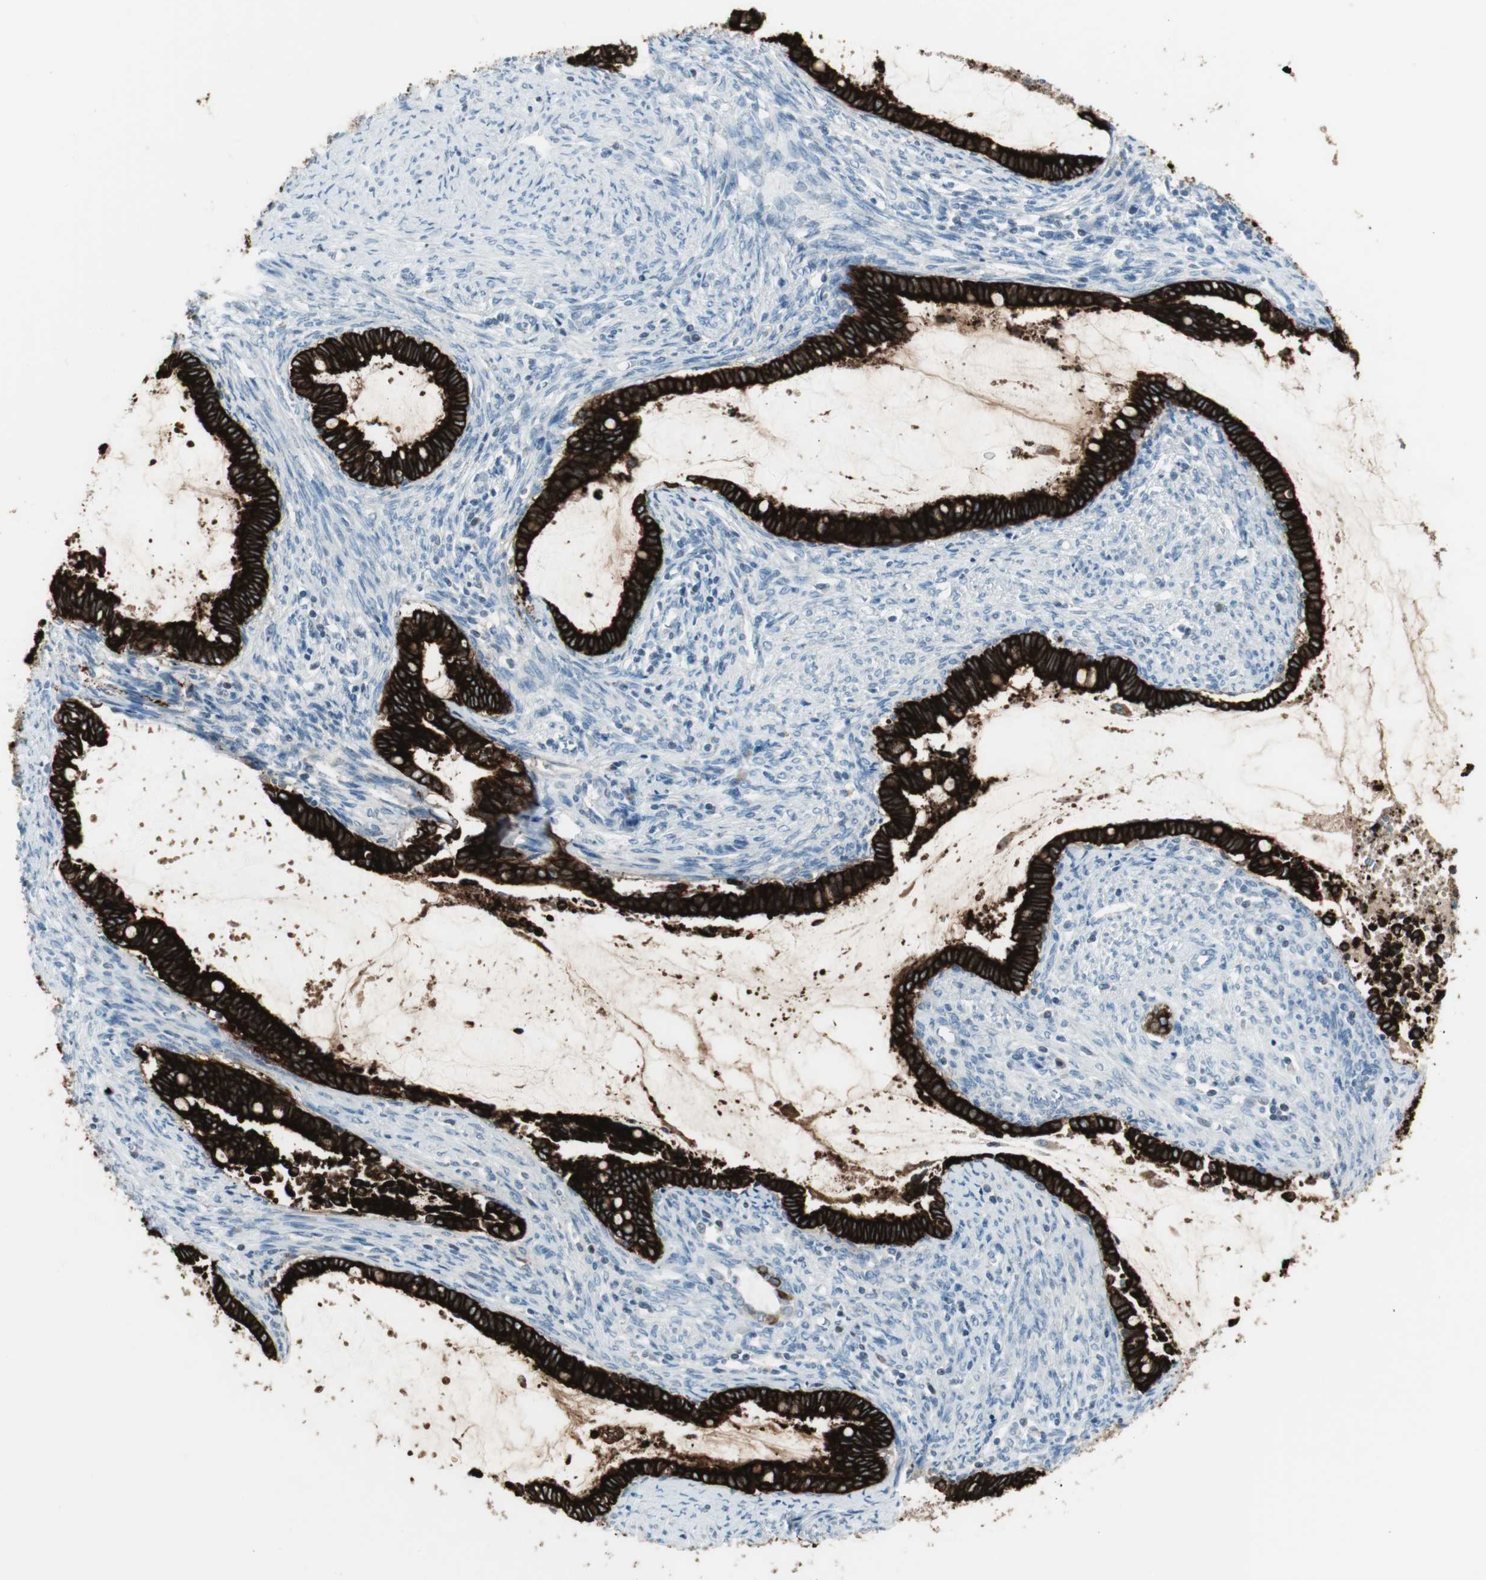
{"staining": {"intensity": "strong", "quantity": ">75%", "location": "cytoplasmic/membranous"}, "tissue": "cervical cancer", "cell_type": "Tumor cells", "image_type": "cancer", "snomed": [{"axis": "morphology", "description": "Adenocarcinoma, NOS"}, {"axis": "topography", "description": "Cervix"}], "caption": "Immunohistochemical staining of human cervical adenocarcinoma displays high levels of strong cytoplasmic/membranous protein expression in about >75% of tumor cells.", "gene": "AGR2", "patient": {"sex": "female", "age": 44}}